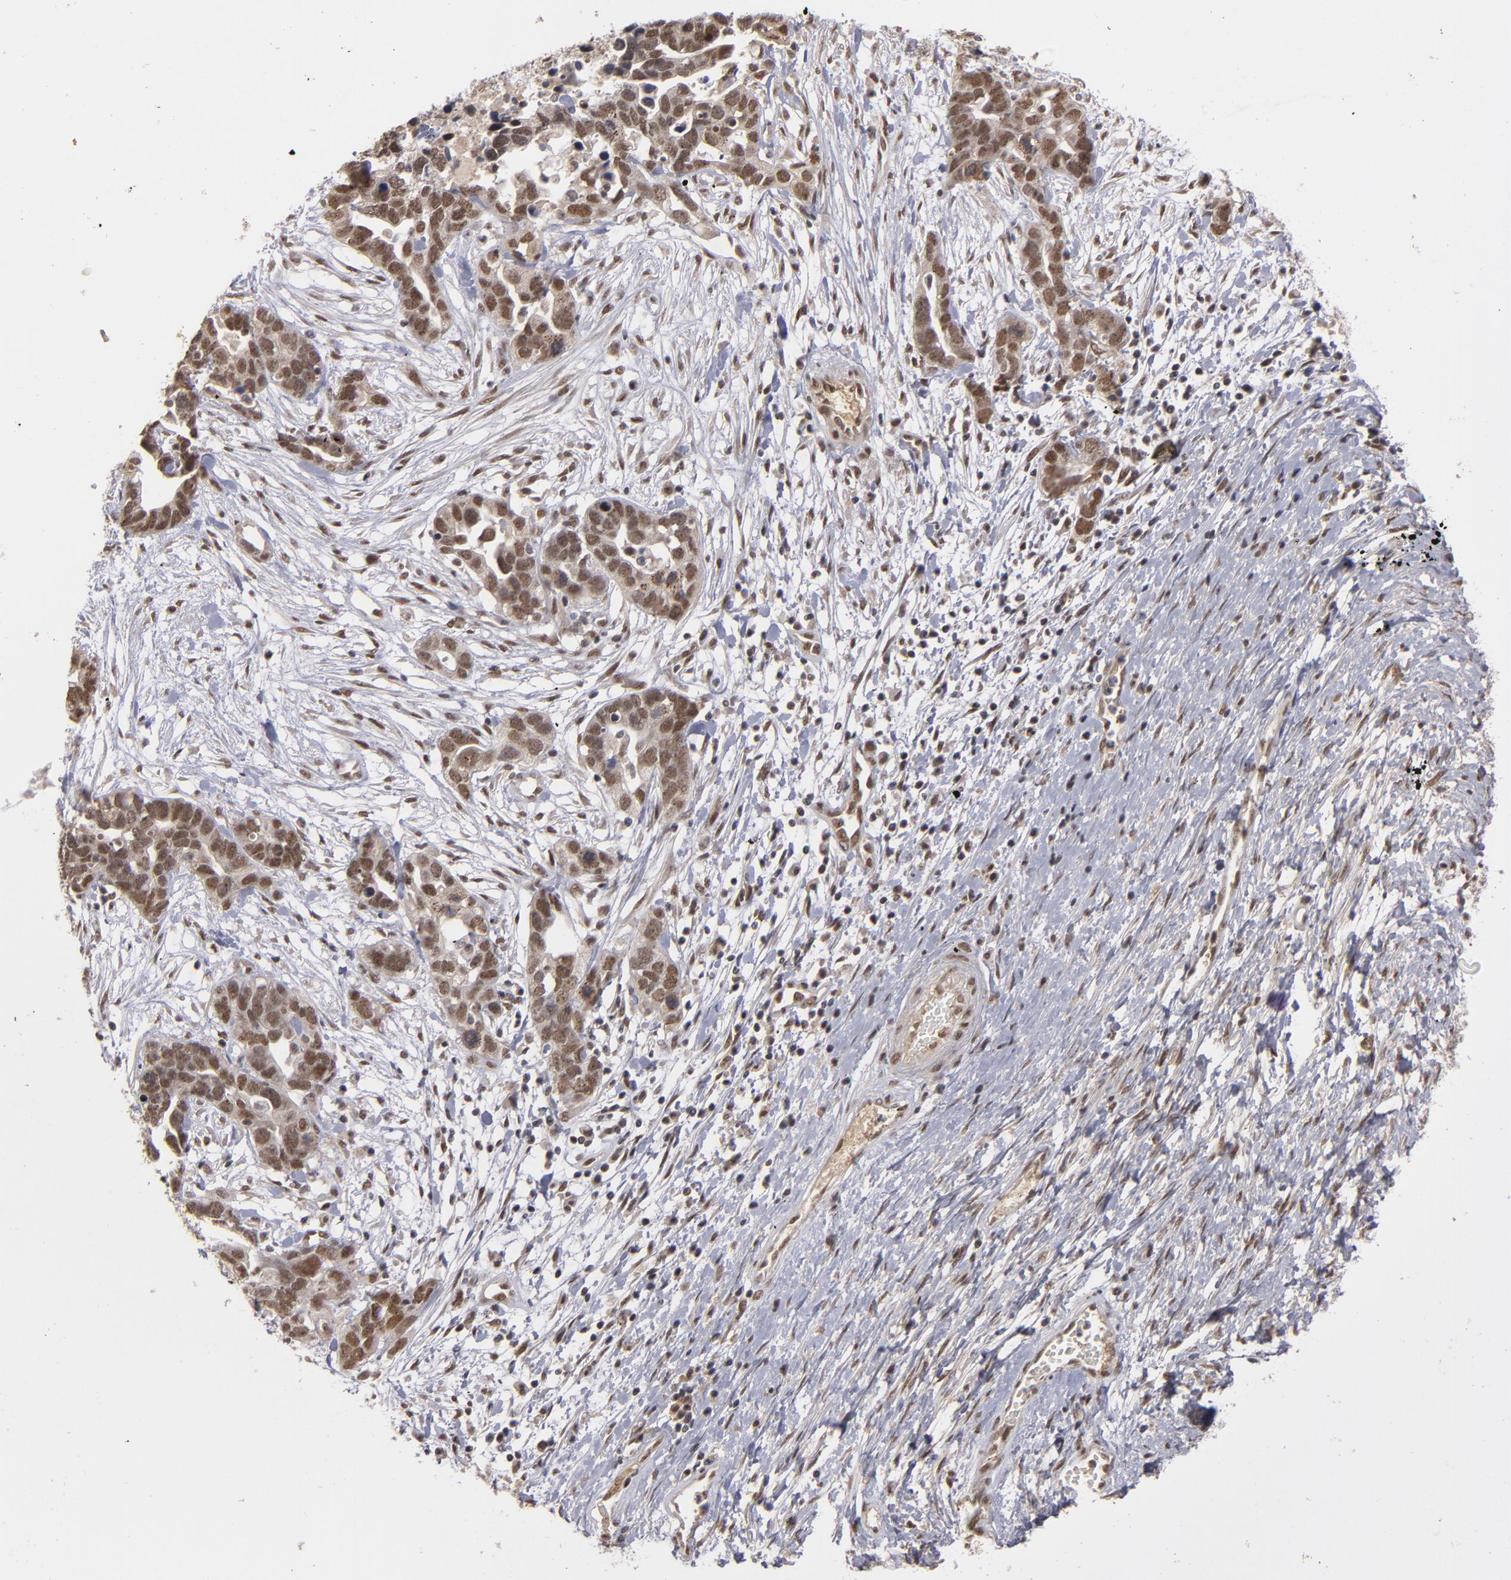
{"staining": {"intensity": "moderate", "quantity": ">75%", "location": "nuclear"}, "tissue": "ovarian cancer", "cell_type": "Tumor cells", "image_type": "cancer", "snomed": [{"axis": "morphology", "description": "Cystadenocarcinoma, serous, NOS"}, {"axis": "topography", "description": "Ovary"}], "caption": "A photomicrograph showing moderate nuclear expression in about >75% of tumor cells in serous cystadenocarcinoma (ovarian), as visualized by brown immunohistochemical staining.", "gene": "ZNF234", "patient": {"sex": "female", "age": 54}}